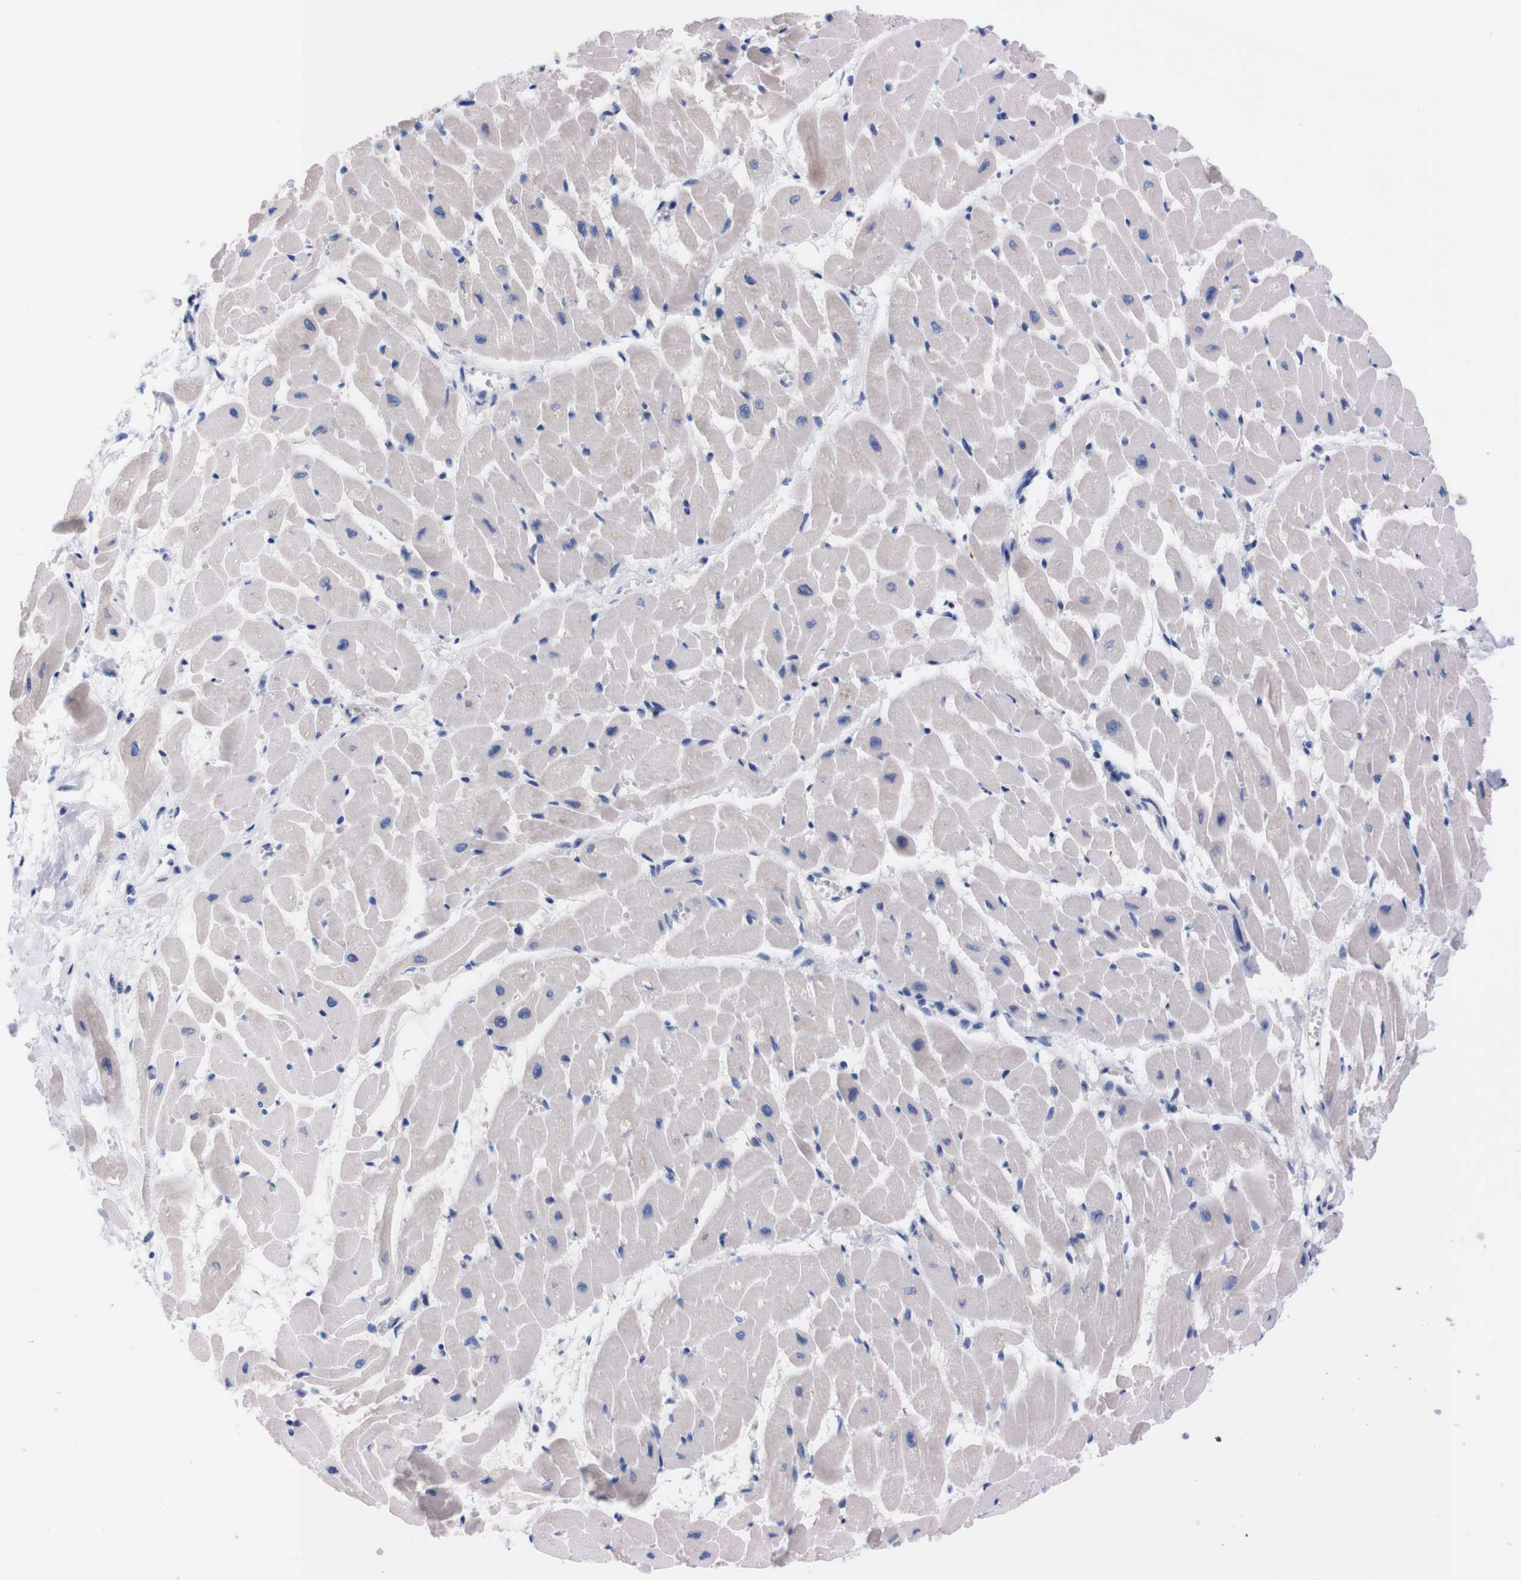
{"staining": {"intensity": "negative", "quantity": "none", "location": "none"}, "tissue": "heart muscle", "cell_type": "Cardiomyocytes", "image_type": "normal", "snomed": [{"axis": "morphology", "description": "Normal tissue, NOS"}, {"axis": "topography", "description": "Heart"}], "caption": "The immunohistochemistry (IHC) micrograph has no significant staining in cardiomyocytes of heart muscle. (DAB (3,3'-diaminobenzidine) IHC visualized using brightfield microscopy, high magnification).", "gene": "FAM210A", "patient": {"sex": "male", "age": 45}}